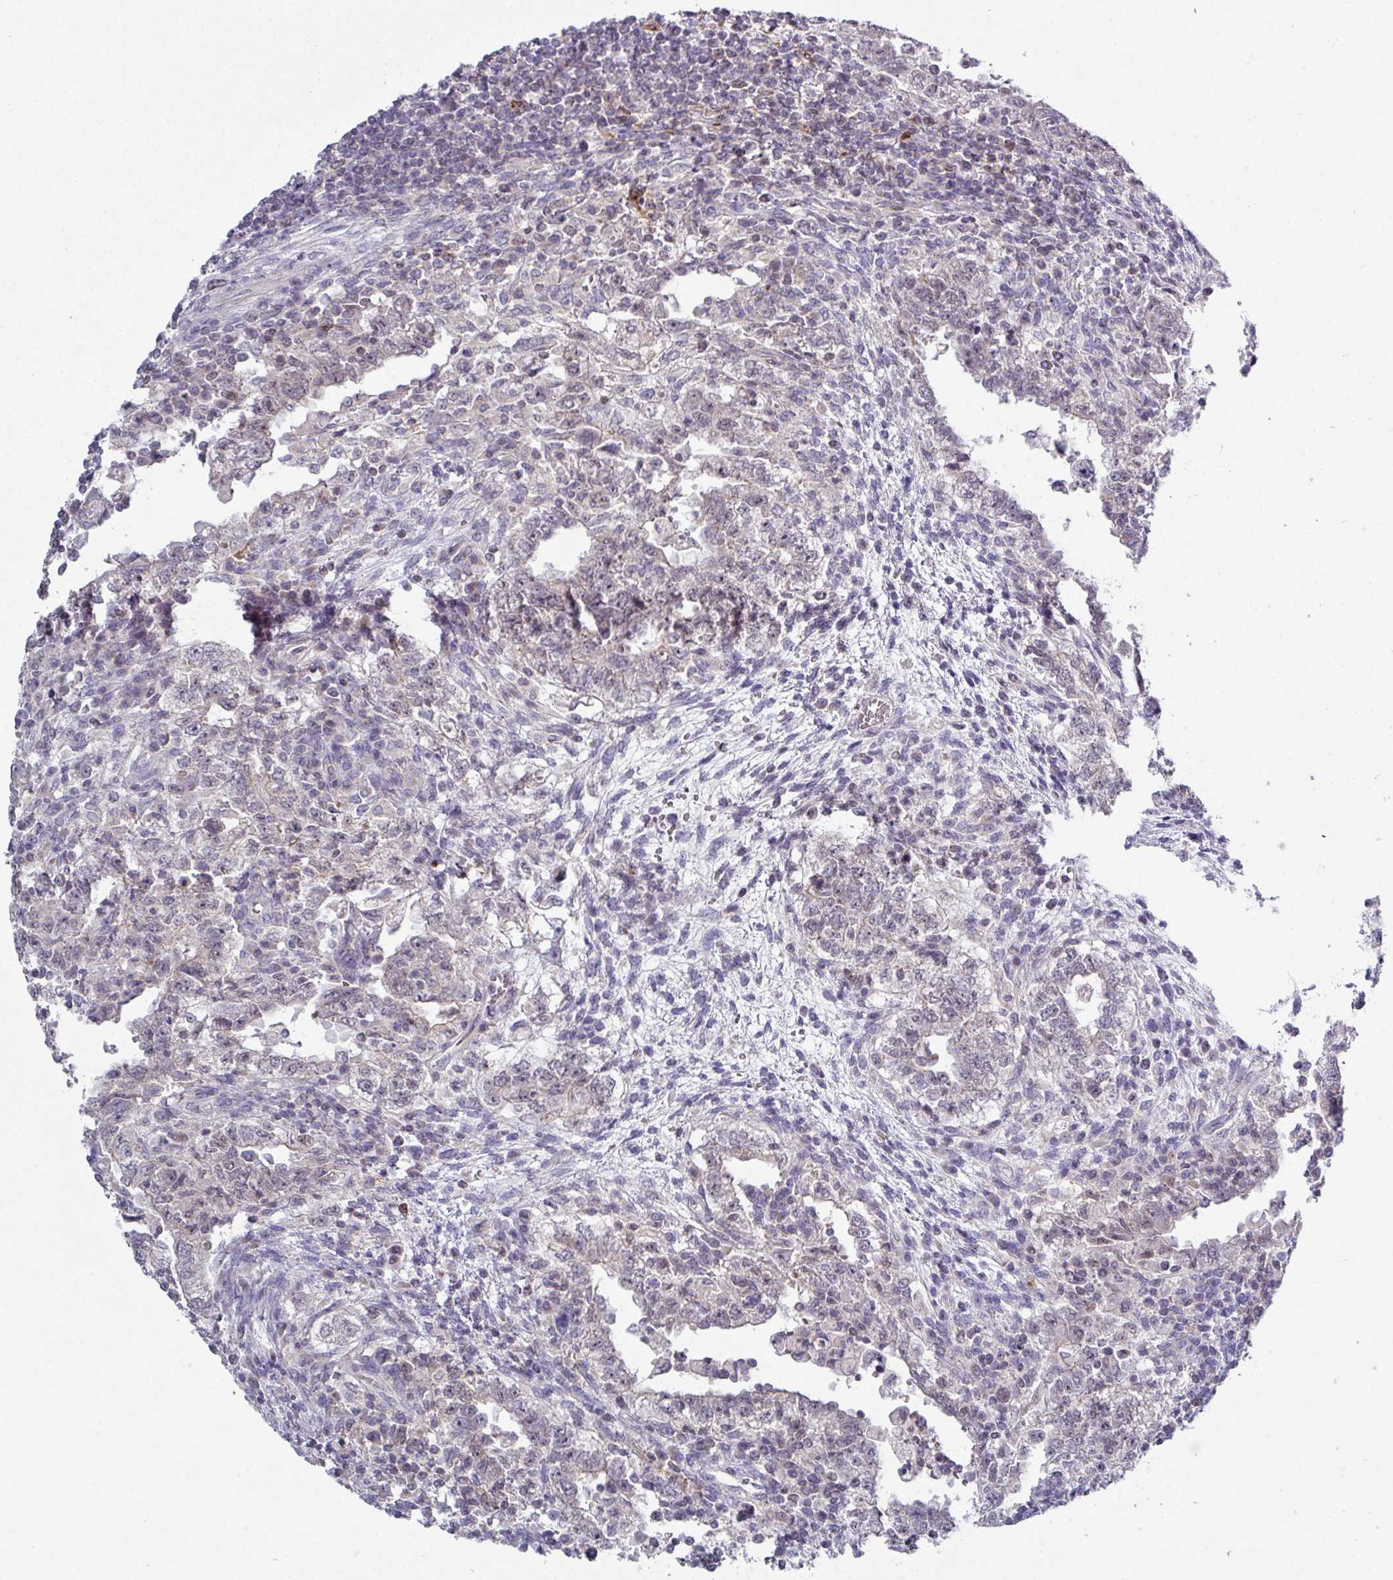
{"staining": {"intensity": "negative", "quantity": "none", "location": "none"}, "tissue": "testis cancer", "cell_type": "Tumor cells", "image_type": "cancer", "snomed": [{"axis": "morphology", "description": "Carcinoma, Embryonal, NOS"}, {"axis": "topography", "description": "Testis"}], "caption": "The micrograph reveals no significant staining in tumor cells of embryonal carcinoma (testis).", "gene": "DCAF12L2", "patient": {"sex": "male", "age": 26}}